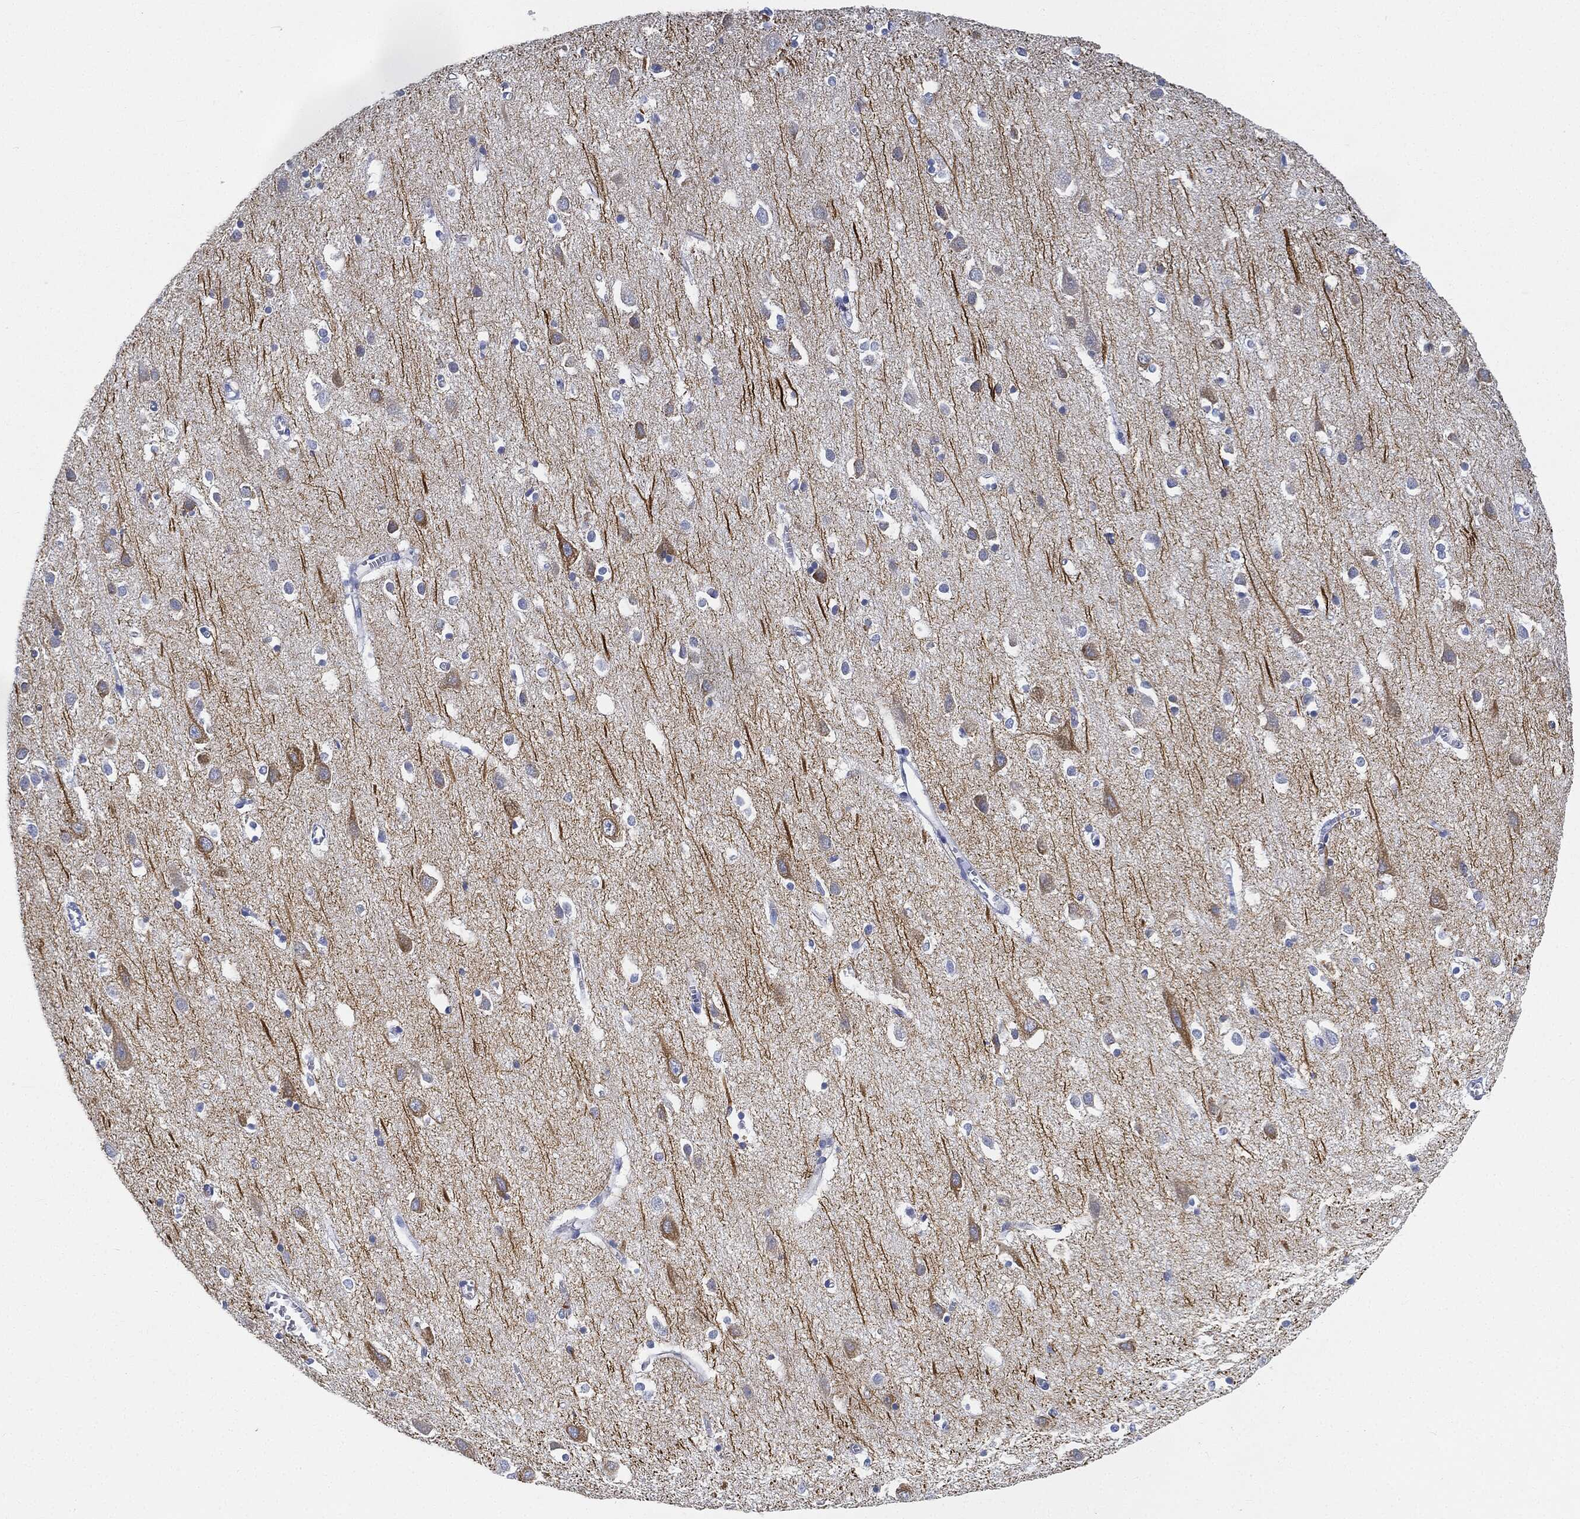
{"staining": {"intensity": "negative", "quantity": "none", "location": "none"}, "tissue": "cerebral cortex", "cell_type": "Endothelial cells", "image_type": "normal", "snomed": [{"axis": "morphology", "description": "Normal tissue, NOS"}, {"axis": "topography", "description": "Cerebral cortex"}], "caption": "Cerebral cortex stained for a protein using immunohistochemistry (IHC) shows no positivity endothelial cells.", "gene": "IGLV6", "patient": {"sex": "male", "age": 70}}